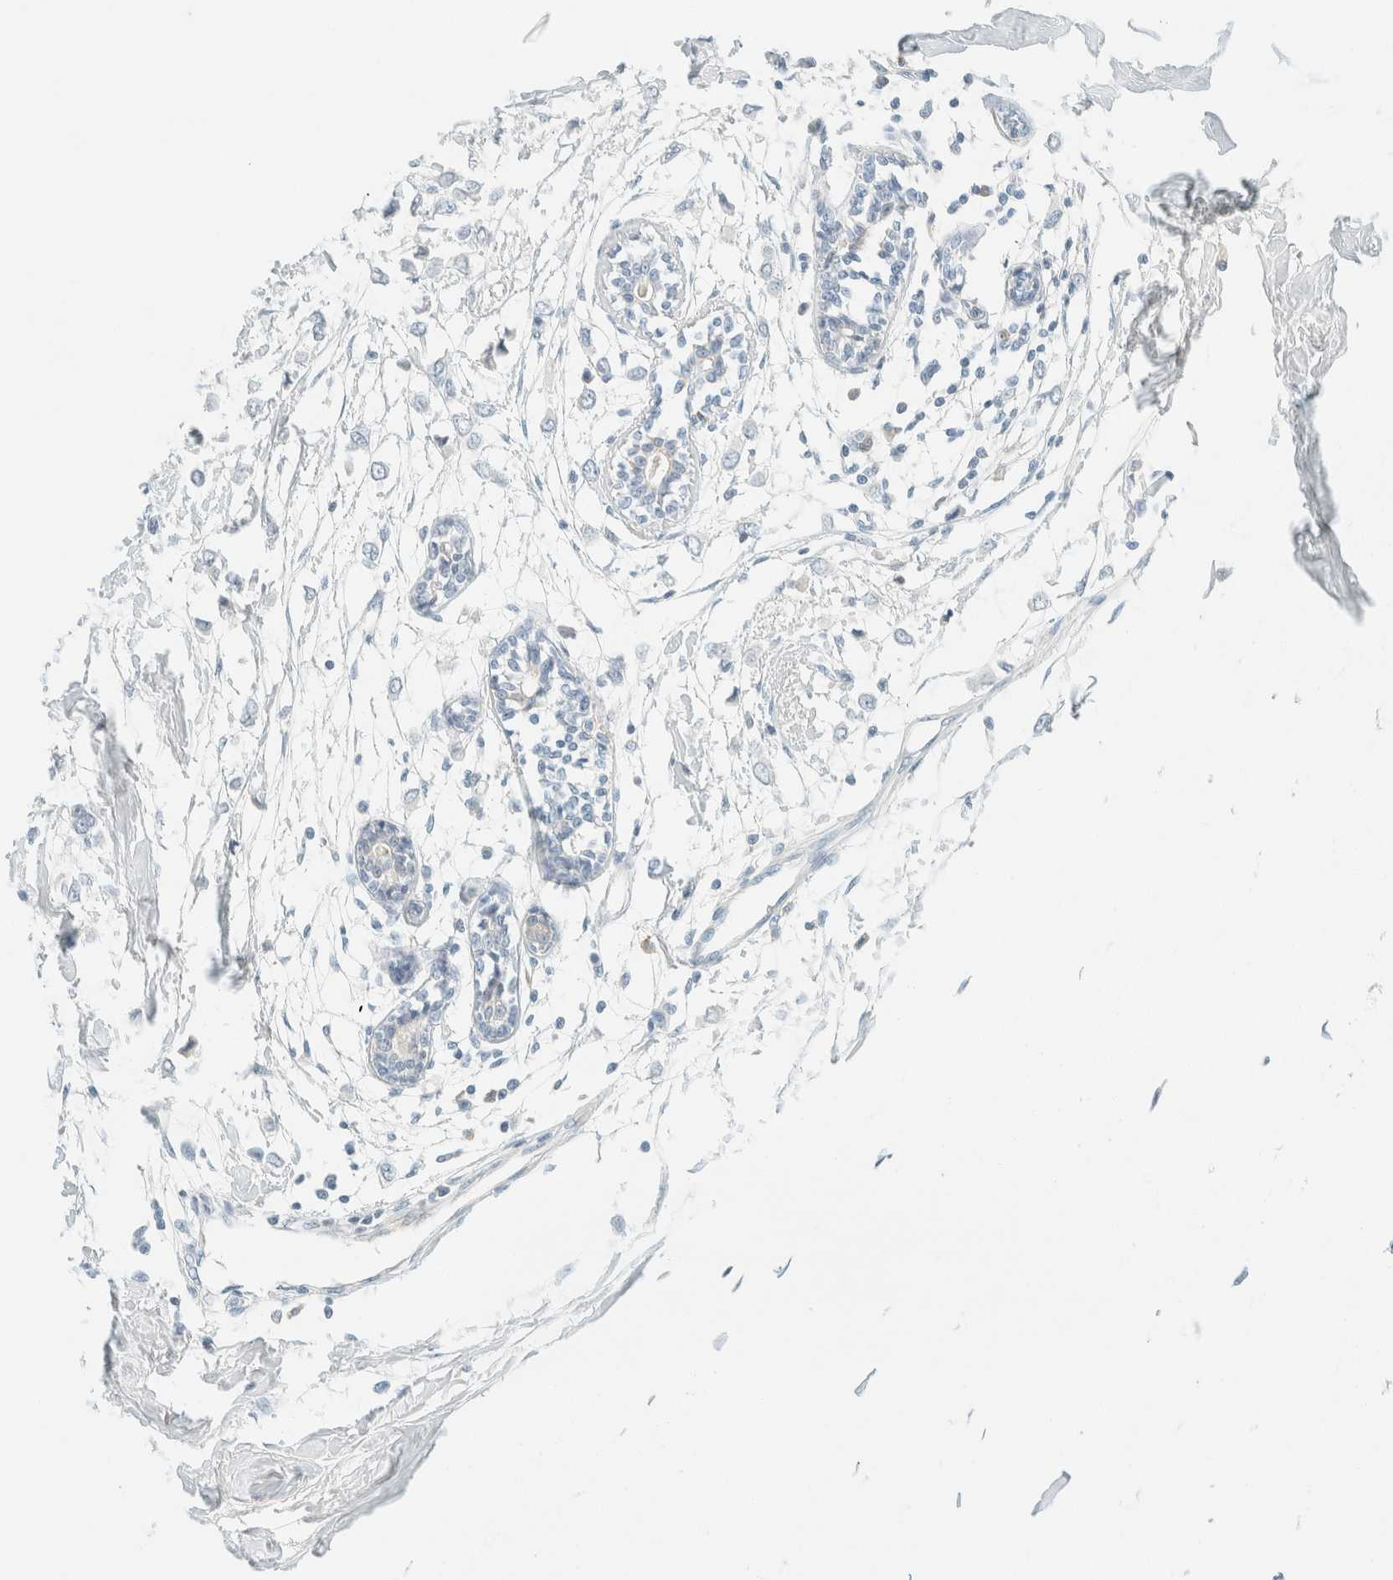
{"staining": {"intensity": "negative", "quantity": "none", "location": "none"}, "tissue": "breast cancer", "cell_type": "Tumor cells", "image_type": "cancer", "snomed": [{"axis": "morphology", "description": "Lobular carcinoma"}, {"axis": "topography", "description": "Breast"}], "caption": "A high-resolution micrograph shows immunohistochemistry staining of lobular carcinoma (breast), which shows no significant positivity in tumor cells. (DAB (3,3'-diaminobenzidine) immunohistochemistry (IHC) with hematoxylin counter stain).", "gene": "GPA33", "patient": {"sex": "female", "age": 51}}